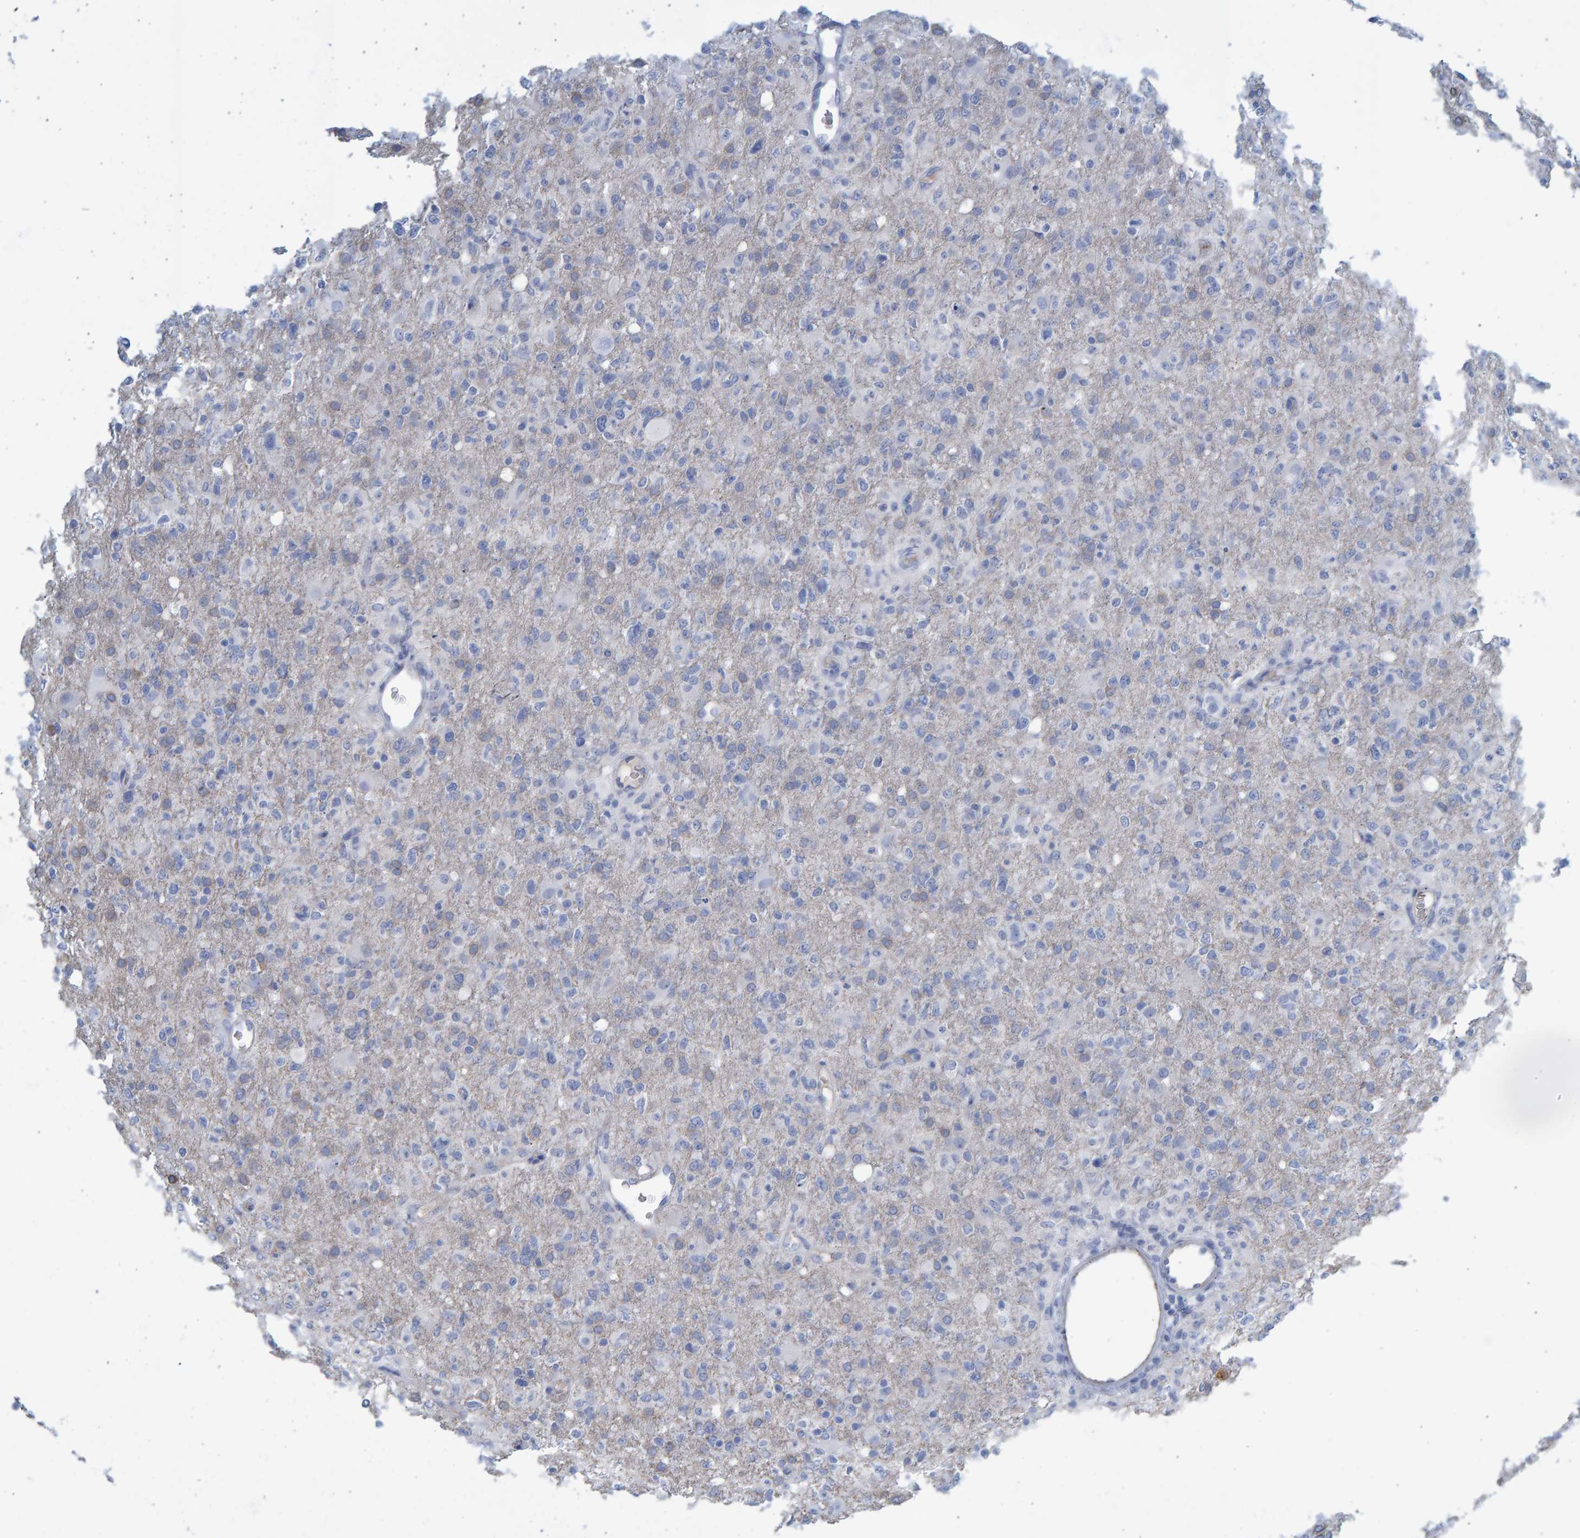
{"staining": {"intensity": "negative", "quantity": "none", "location": "none"}, "tissue": "glioma", "cell_type": "Tumor cells", "image_type": "cancer", "snomed": [{"axis": "morphology", "description": "Glioma, malignant, High grade"}, {"axis": "topography", "description": "Brain"}], "caption": "Glioma stained for a protein using immunohistochemistry (IHC) shows no expression tumor cells.", "gene": "SLC34A3", "patient": {"sex": "female", "age": 57}}